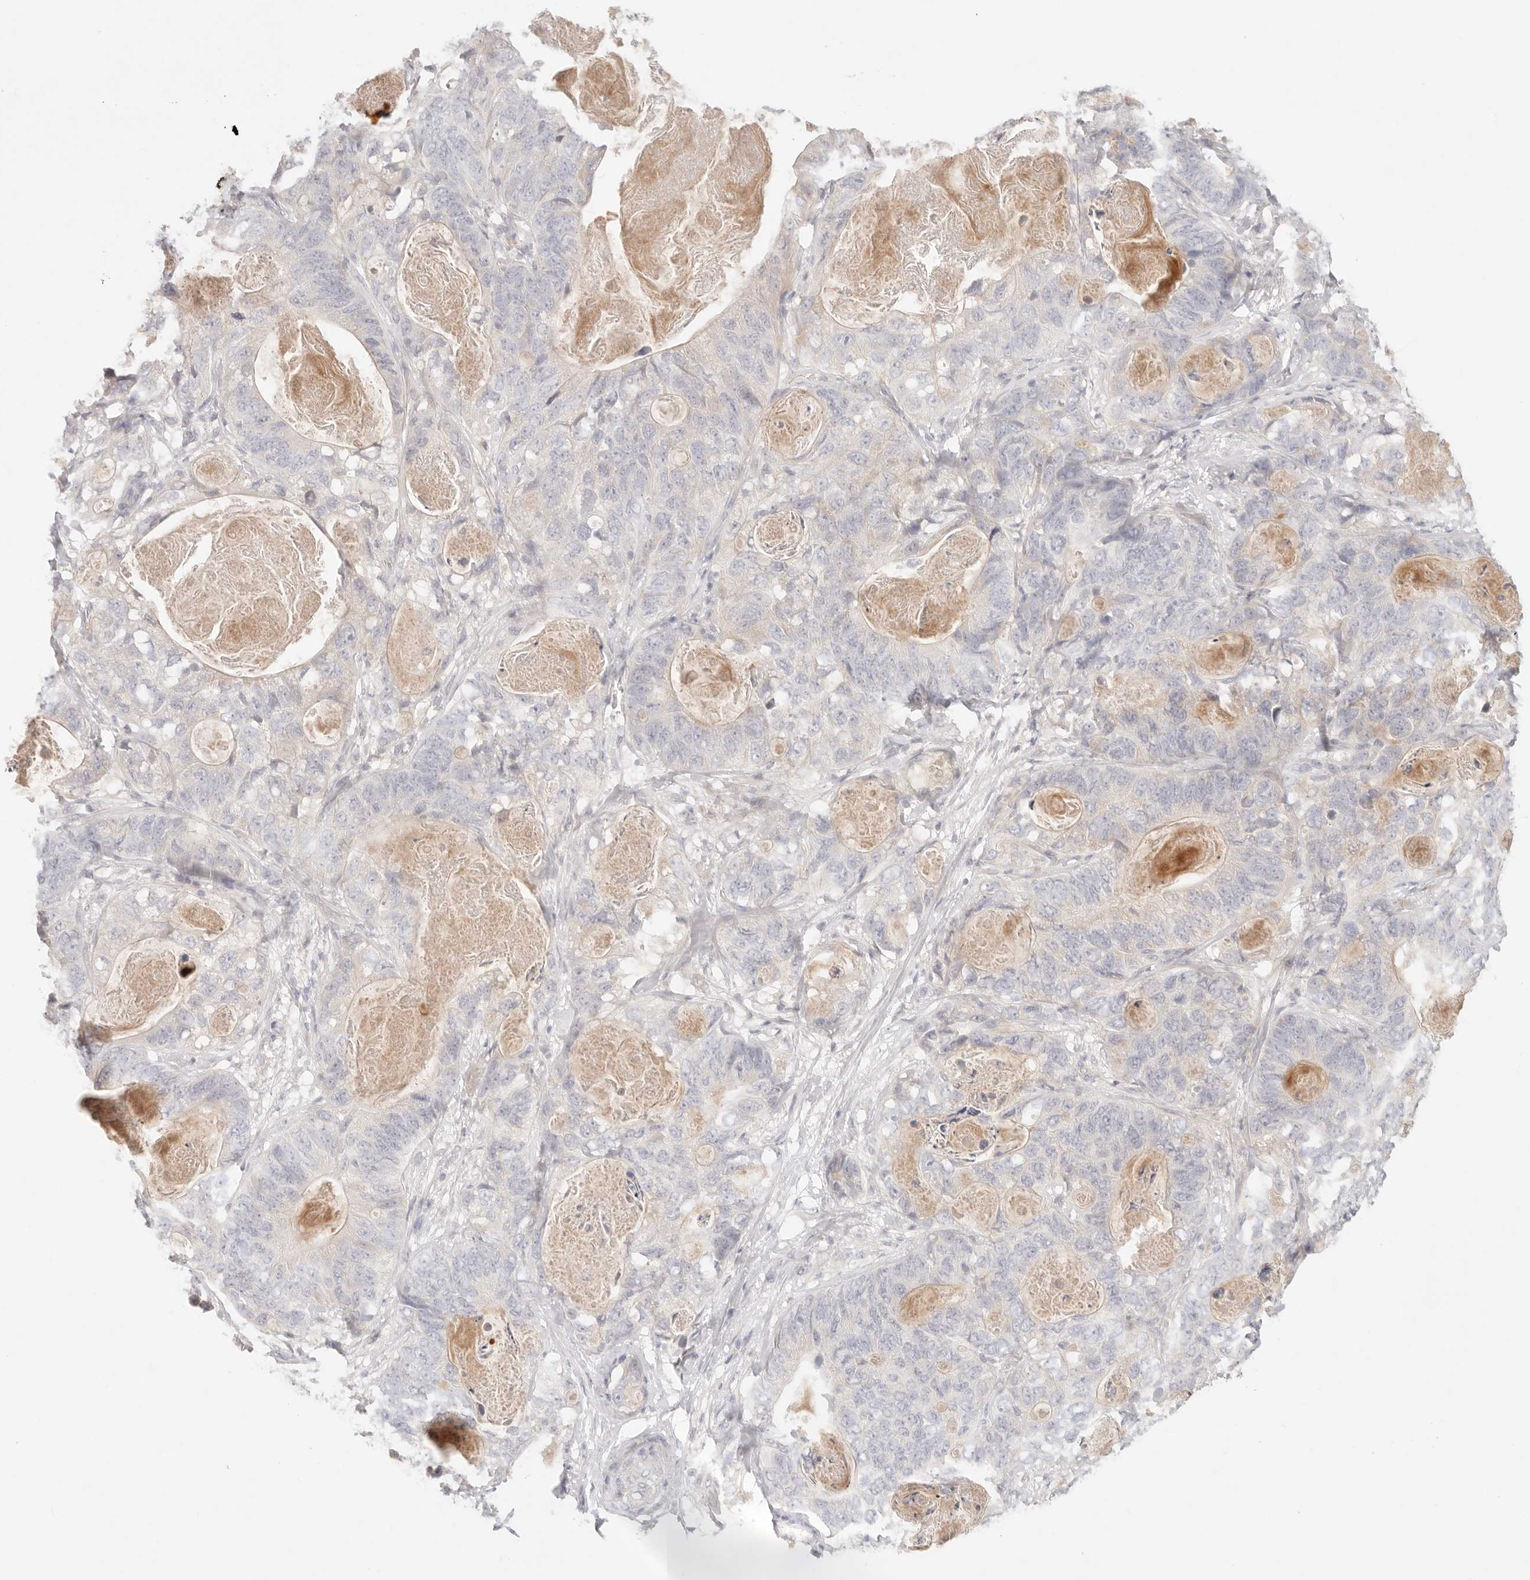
{"staining": {"intensity": "negative", "quantity": "none", "location": "none"}, "tissue": "stomach cancer", "cell_type": "Tumor cells", "image_type": "cancer", "snomed": [{"axis": "morphology", "description": "Normal tissue, NOS"}, {"axis": "morphology", "description": "Adenocarcinoma, NOS"}, {"axis": "topography", "description": "Stomach"}], "caption": "Immunohistochemistry image of human stomach cancer (adenocarcinoma) stained for a protein (brown), which demonstrates no positivity in tumor cells. The staining is performed using DAB brown chromogen with nuclei counter-stained in using hematoxylin.", "gene": "SPHK1", "patient": {"sex": "female", "age": 89}}